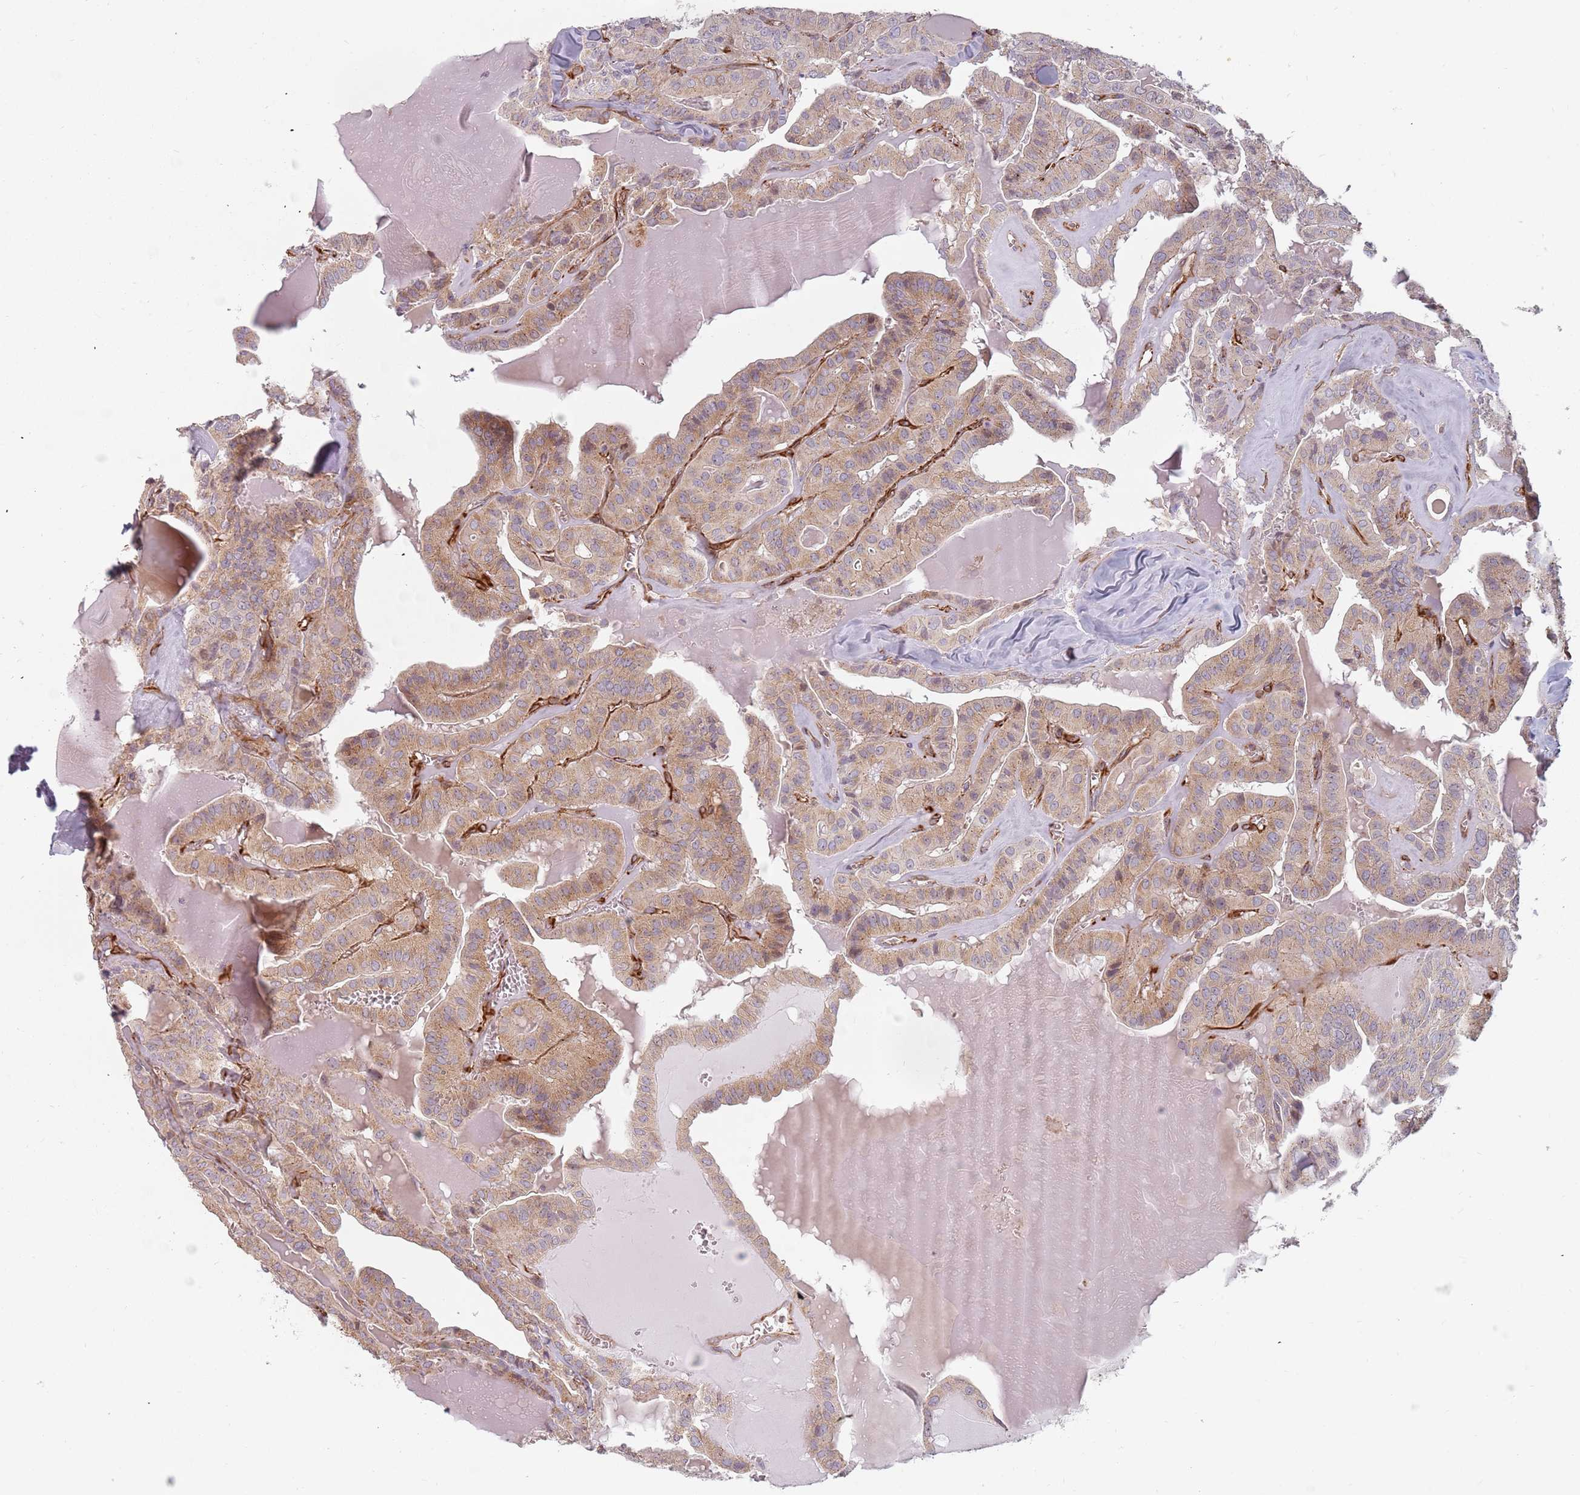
{"staining": {"intensity": "moderate", "quantity": ">75%", "location": "cytoplasmic/membranous"}, "tissue": "thyroid cancer", "cell_type": "Tumor cells", "image_type": "cancer", "snomed": [{"axis": "morphology", "description": "Papillary adenocarcinoma, NOS"}, {"axis": "topography", "description": "Thyroid gland"}], "caption": "A medium amount of moderate cytoplasmic/membranous expression is present in about >75% of tumor cells in thyroid cancer (papillary adenocarcinoma) tissue.", "gene": "GAS2L3", "patient": {"sex": "male", "age": 52}}